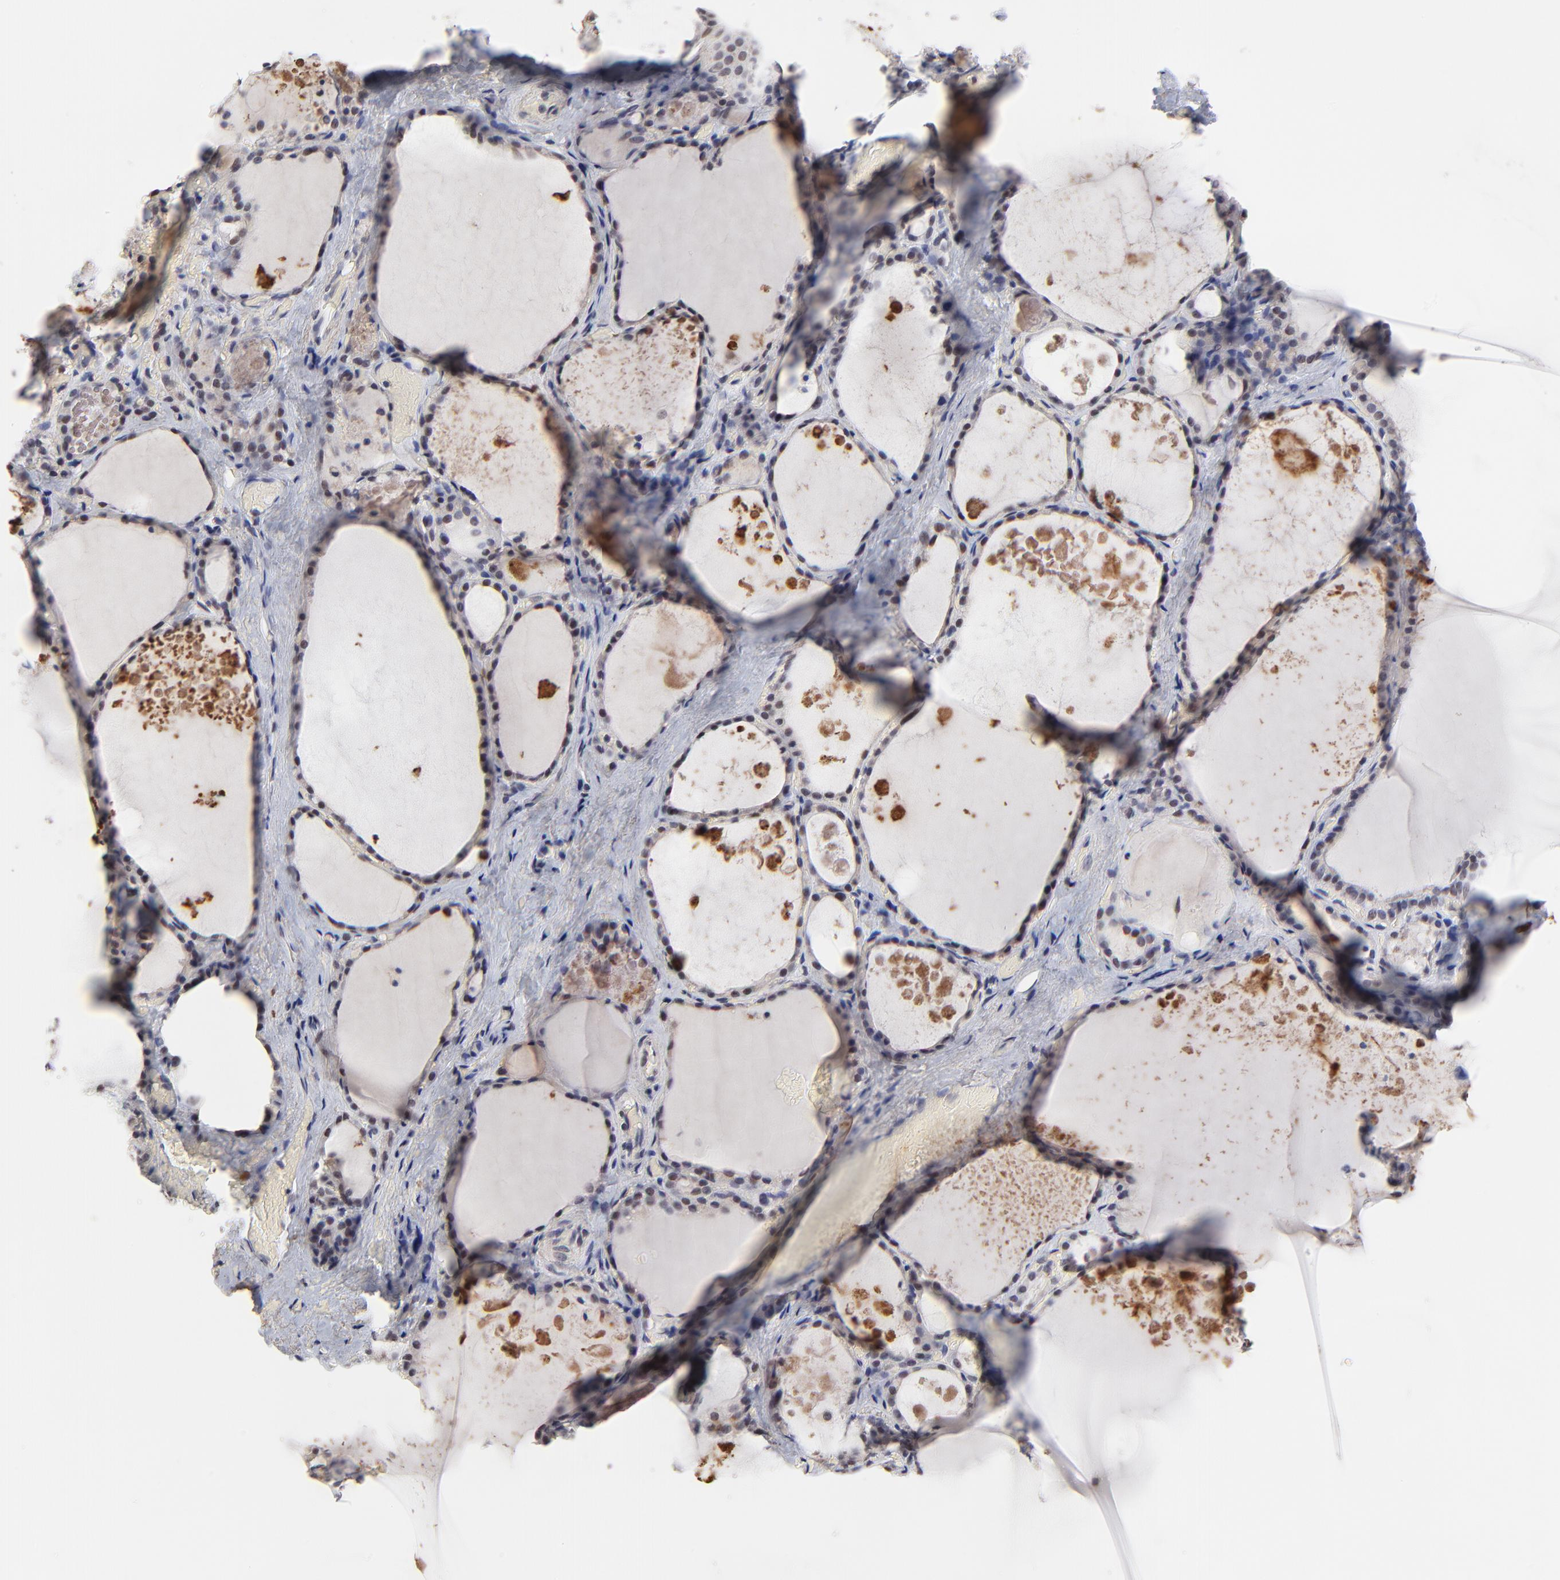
{"staining": {"intensity": "moderate", "quantity": "25%-75%", "location": "nuclear"}, "tissue": "thyroid gland", "cell_type": "Glandular cells", "image_type": "normal", "snomed": [{"axis": "morphology", "description": "Normal tissue, NOS"}, {"axis": "topography", "description": "Thyroid gland"}], "caption": "Immunohistochemistry (IHC) histopathology image of normal thyroid gland stained for a protein (brown), which demonstrates medium levels of moderate nuclear expression in approximately 25%-75% of glandular cells.", "gene": "OGFOD1", "patient": {"sex": "male", "age": 61}}